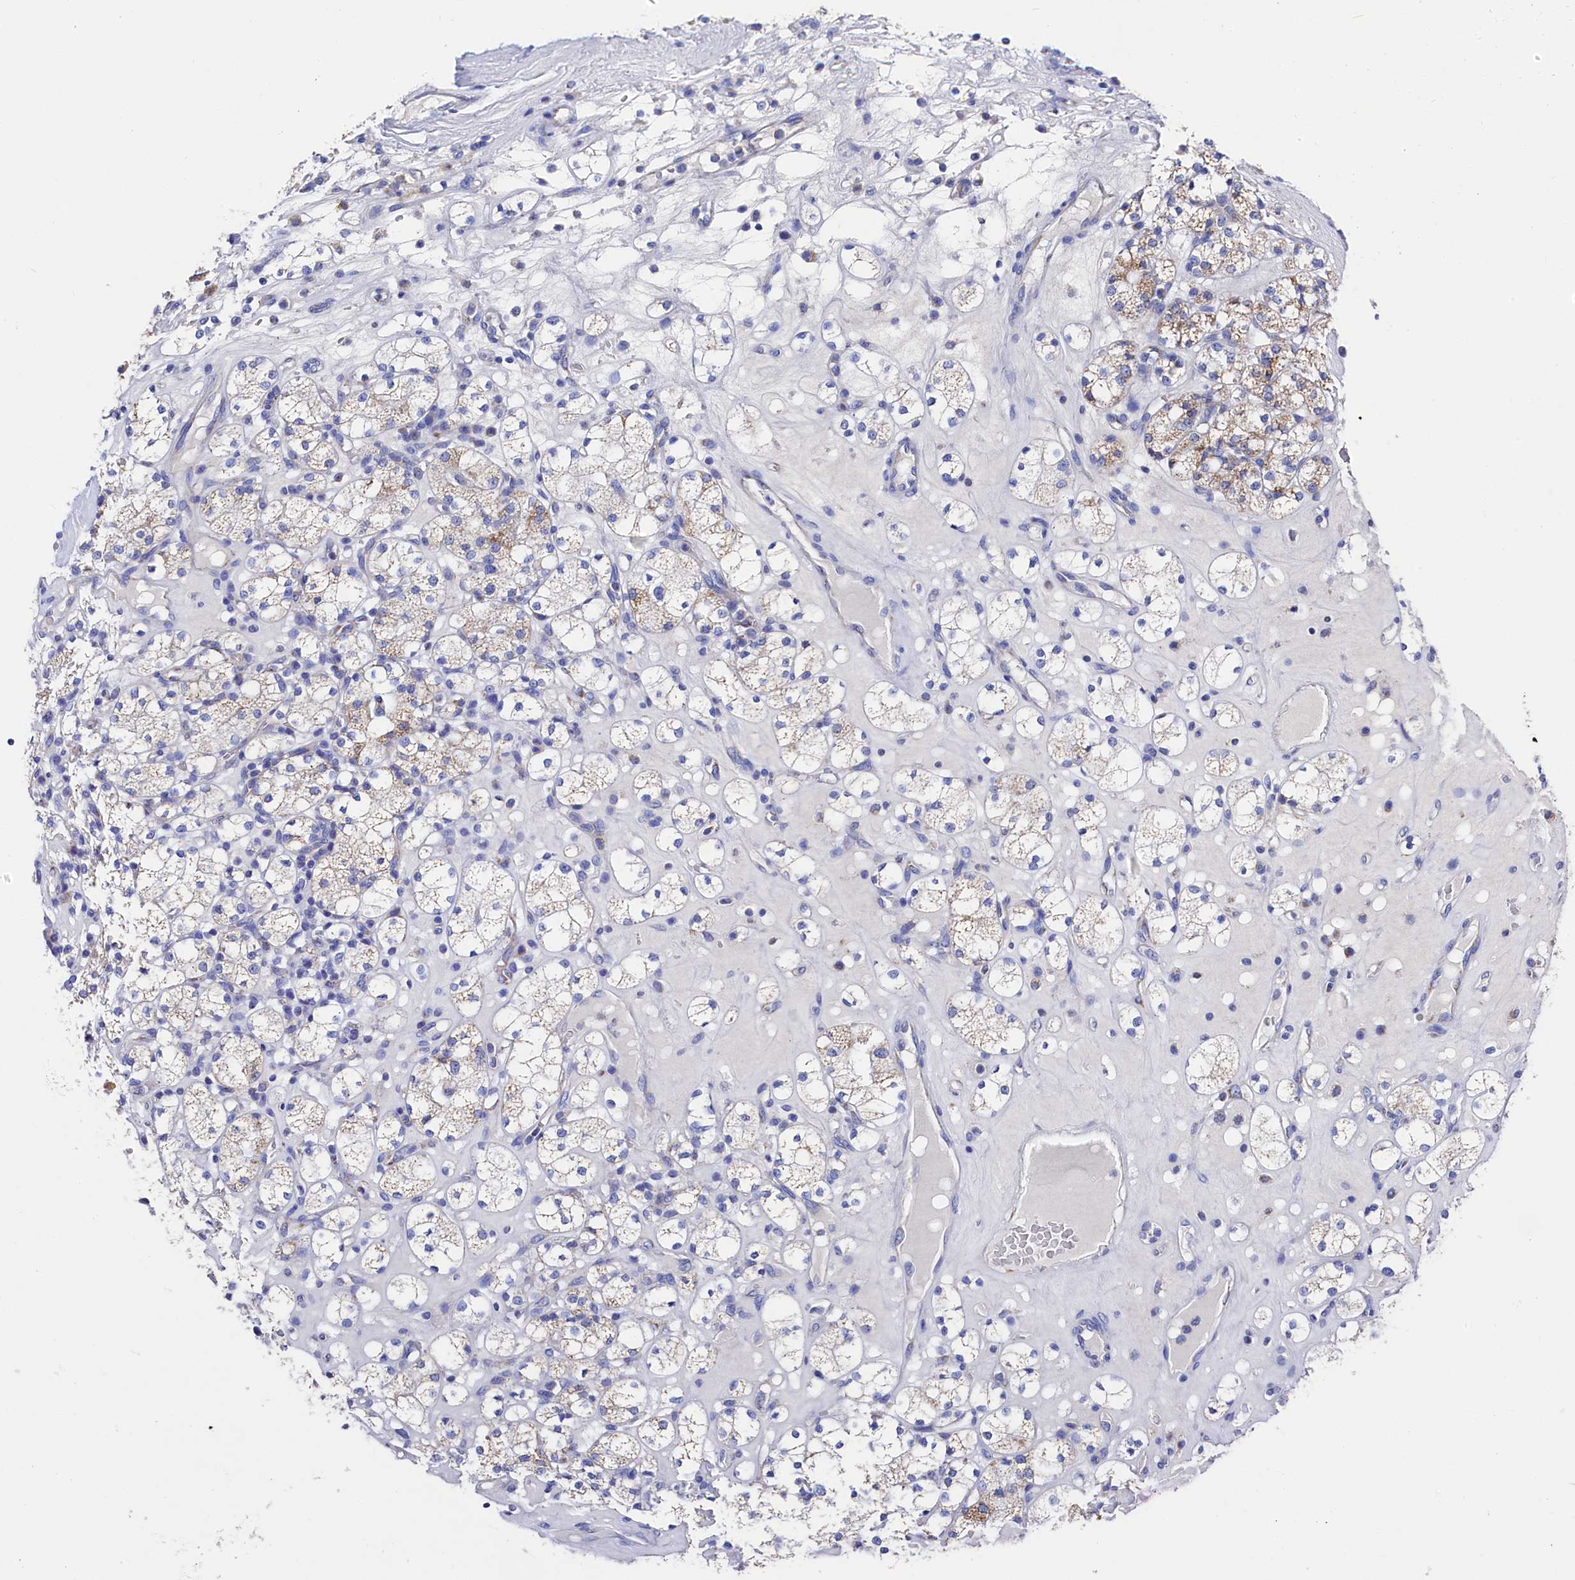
{"staining": {"intensity": "weak", "quantity": "<25%", "location": "cytoplasmic/membranous"}, "tissue": "renal cancer", "cell_type": "Tumor cells", "image_type": "cancer", "snomed": [{"axis": "morphology", "description": "Adenocarcinoma, NOS"}, {"axis": "topography", "description": "Kidney"}], "caption": "The image demonstrates no staining of tumor cells in adenocarcinoma (renal).", "gene": "MMAB", "patient": {"sex": "male", "age": 77}}